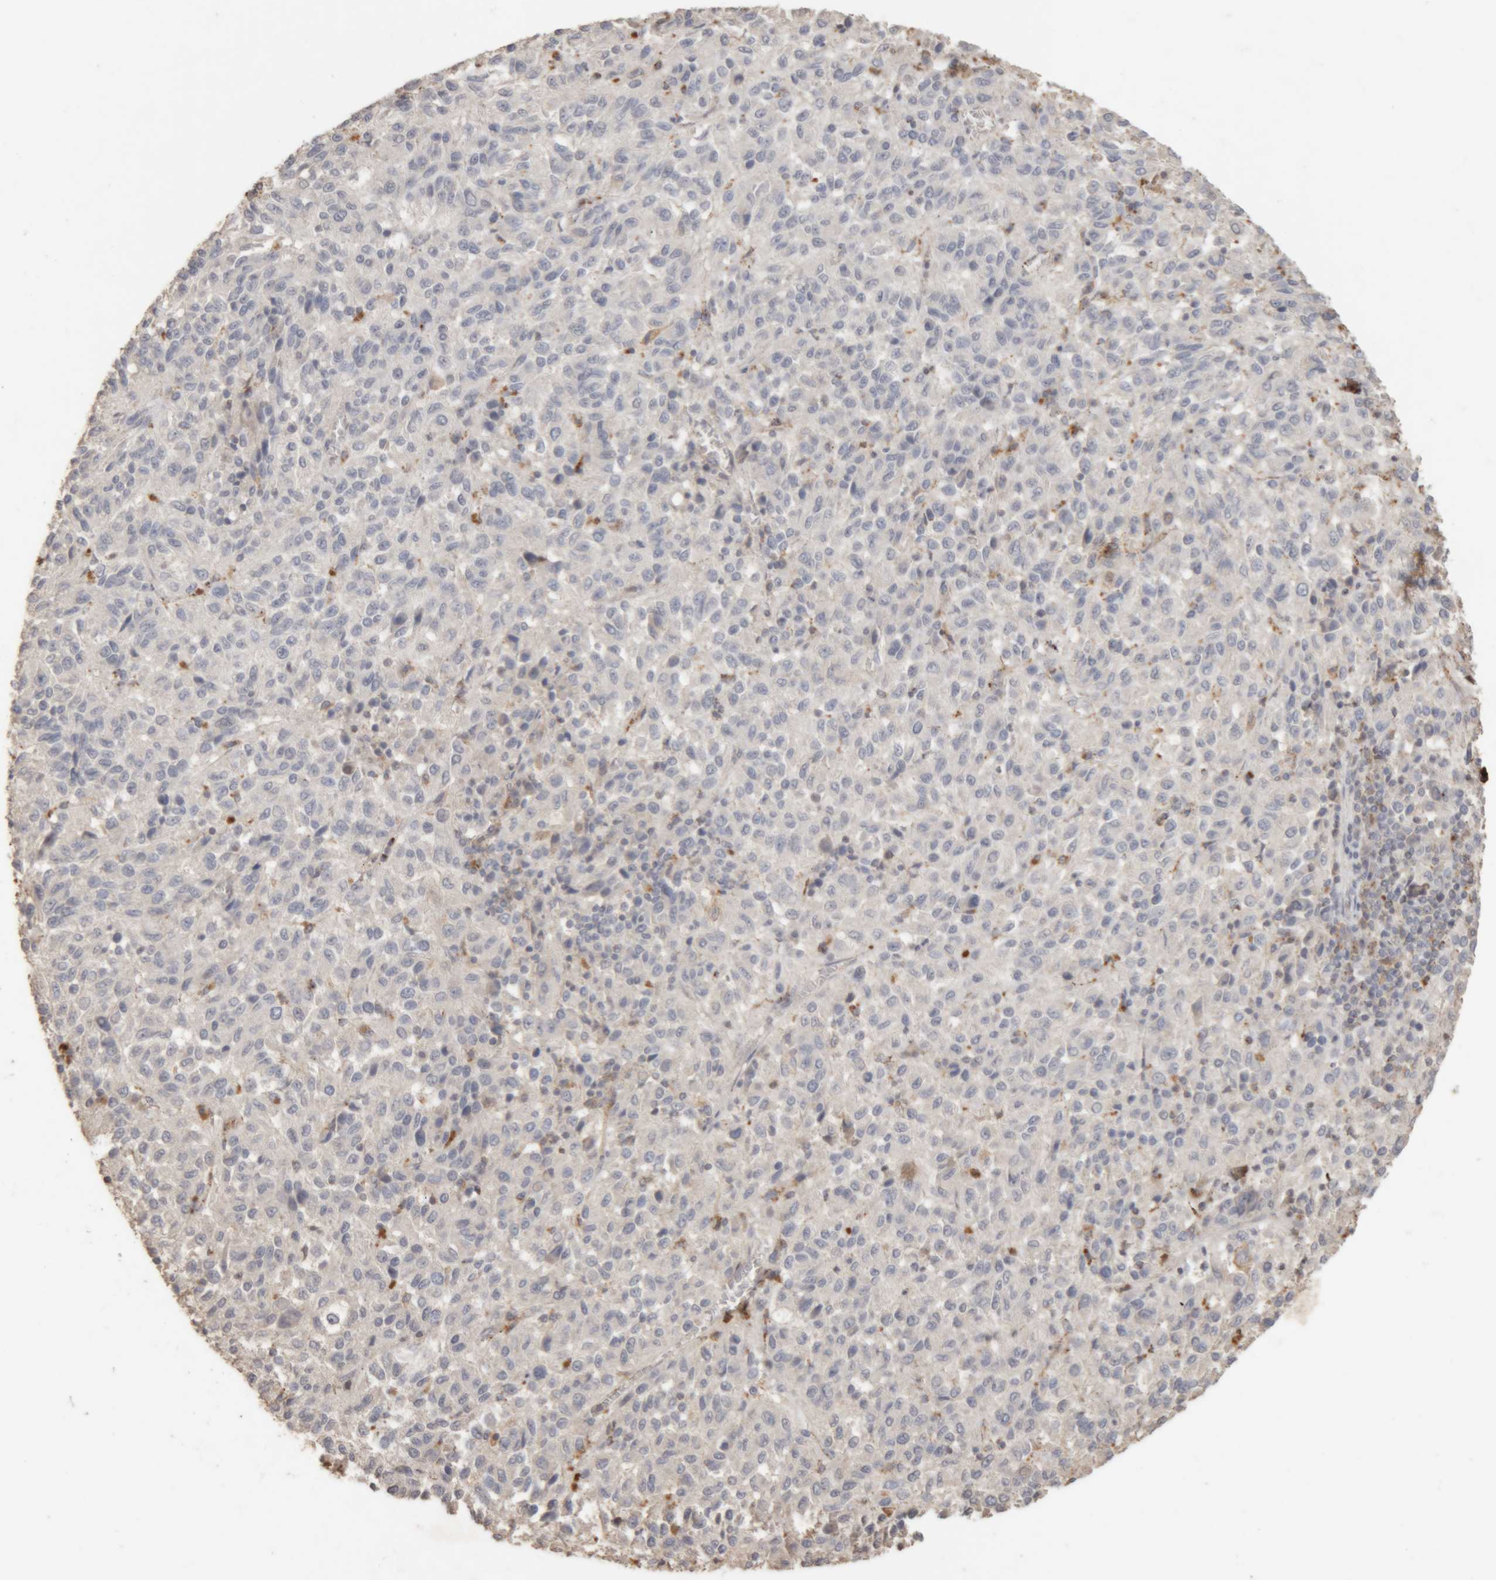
{"staining": {"intensity": "negative", "quantity": "none", "location": "none"}, "tissue": "melanoma", "cell_type": "Tumor cells", "image_type": "cancer", "snomed": [{"axis": "morphology", "description": "Malignant melanoma, Metastatic site"}, {"axis": "topography", "description": "Lung"}], "caption": "A high-resolution photomicrograph shows immunohistochemistry (IHC) staining of malignant melanoma (metastatic site), which exhibits no significant staining in tumor cells. Brightfield microscopy of IHC stained with DAB (brown) and hematoxylin (blue), captured at high magnification.", "gene": "ARSA", "patient": {"sex": "male", "age": 64}}